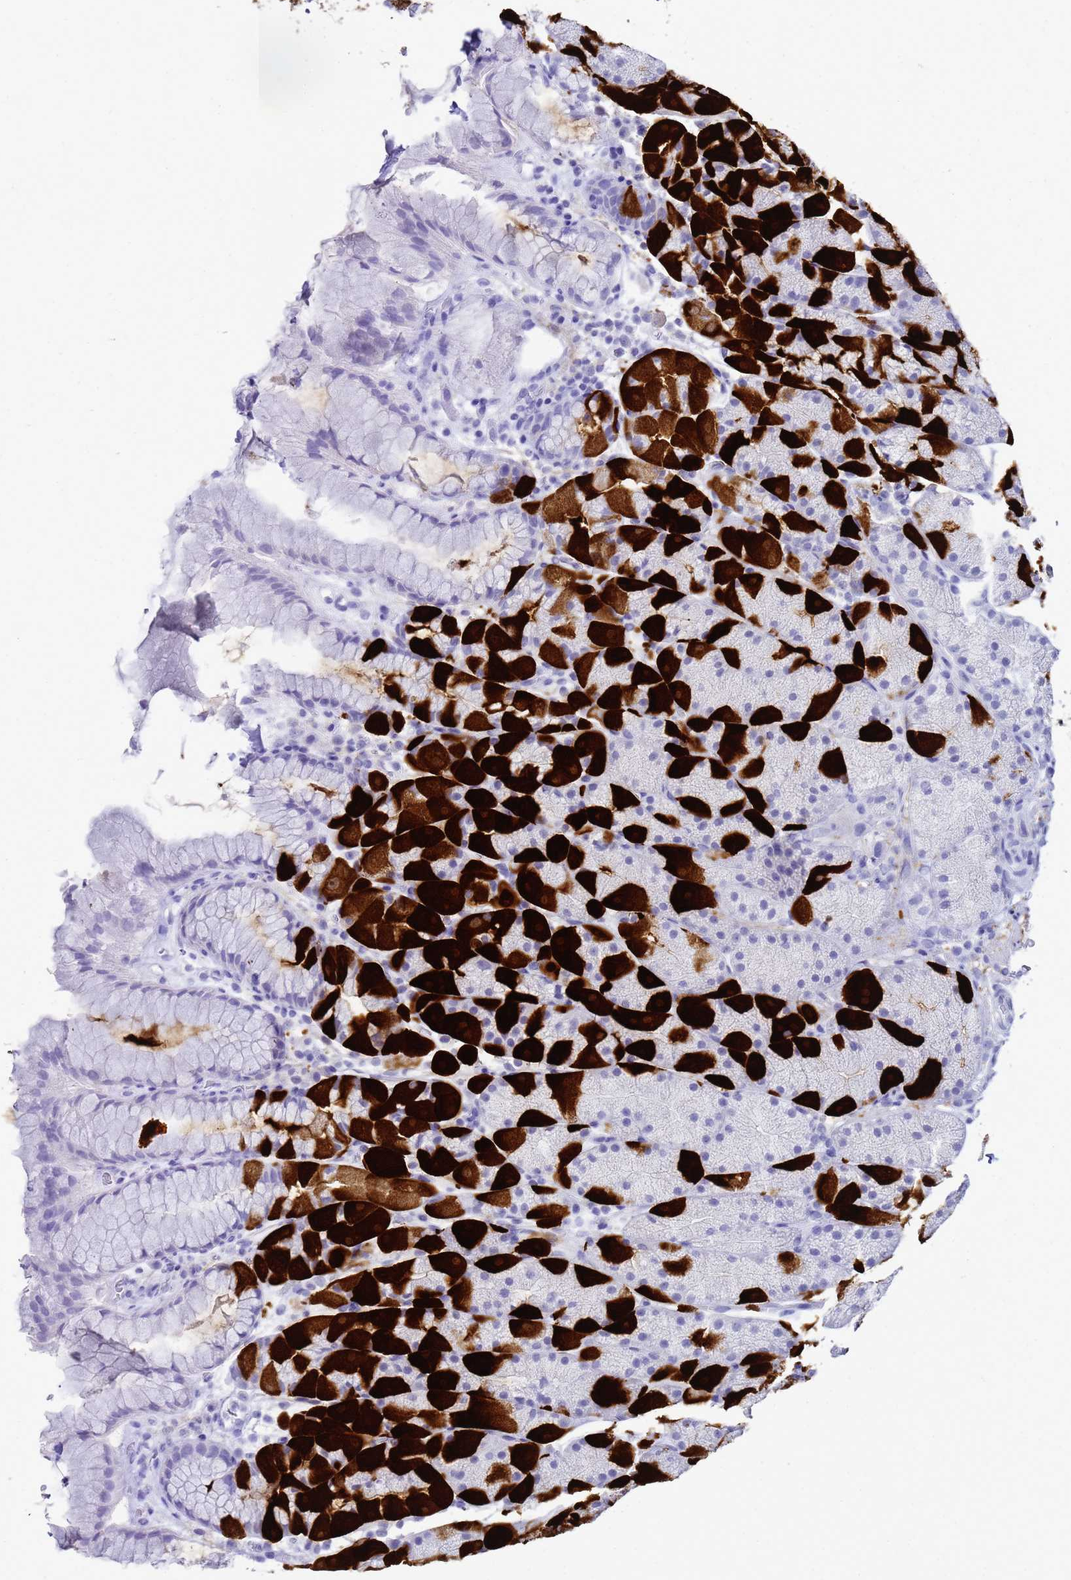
{"staining": {"intensity": "strong", "quantity": "<25%", "location": "cytoplasmic/membranous"}, "tissue": "stomach", "cell_type": "Glandular cells", "image_type": "normal", "snomed": [{"axis": "morphology", "description": "Normal tissue, NOS"}, {"axis": "topography", "description": "Stomach, upper"}, {"axis": "topography", "description": "Stomach, lower"}], "caption": "Strong cytoplasmic/membranous protein positivity is present in approximately <25% of glandular cells in stomach.", "gene": "CKB", "patient": {"sex": "male", "age": 67}}